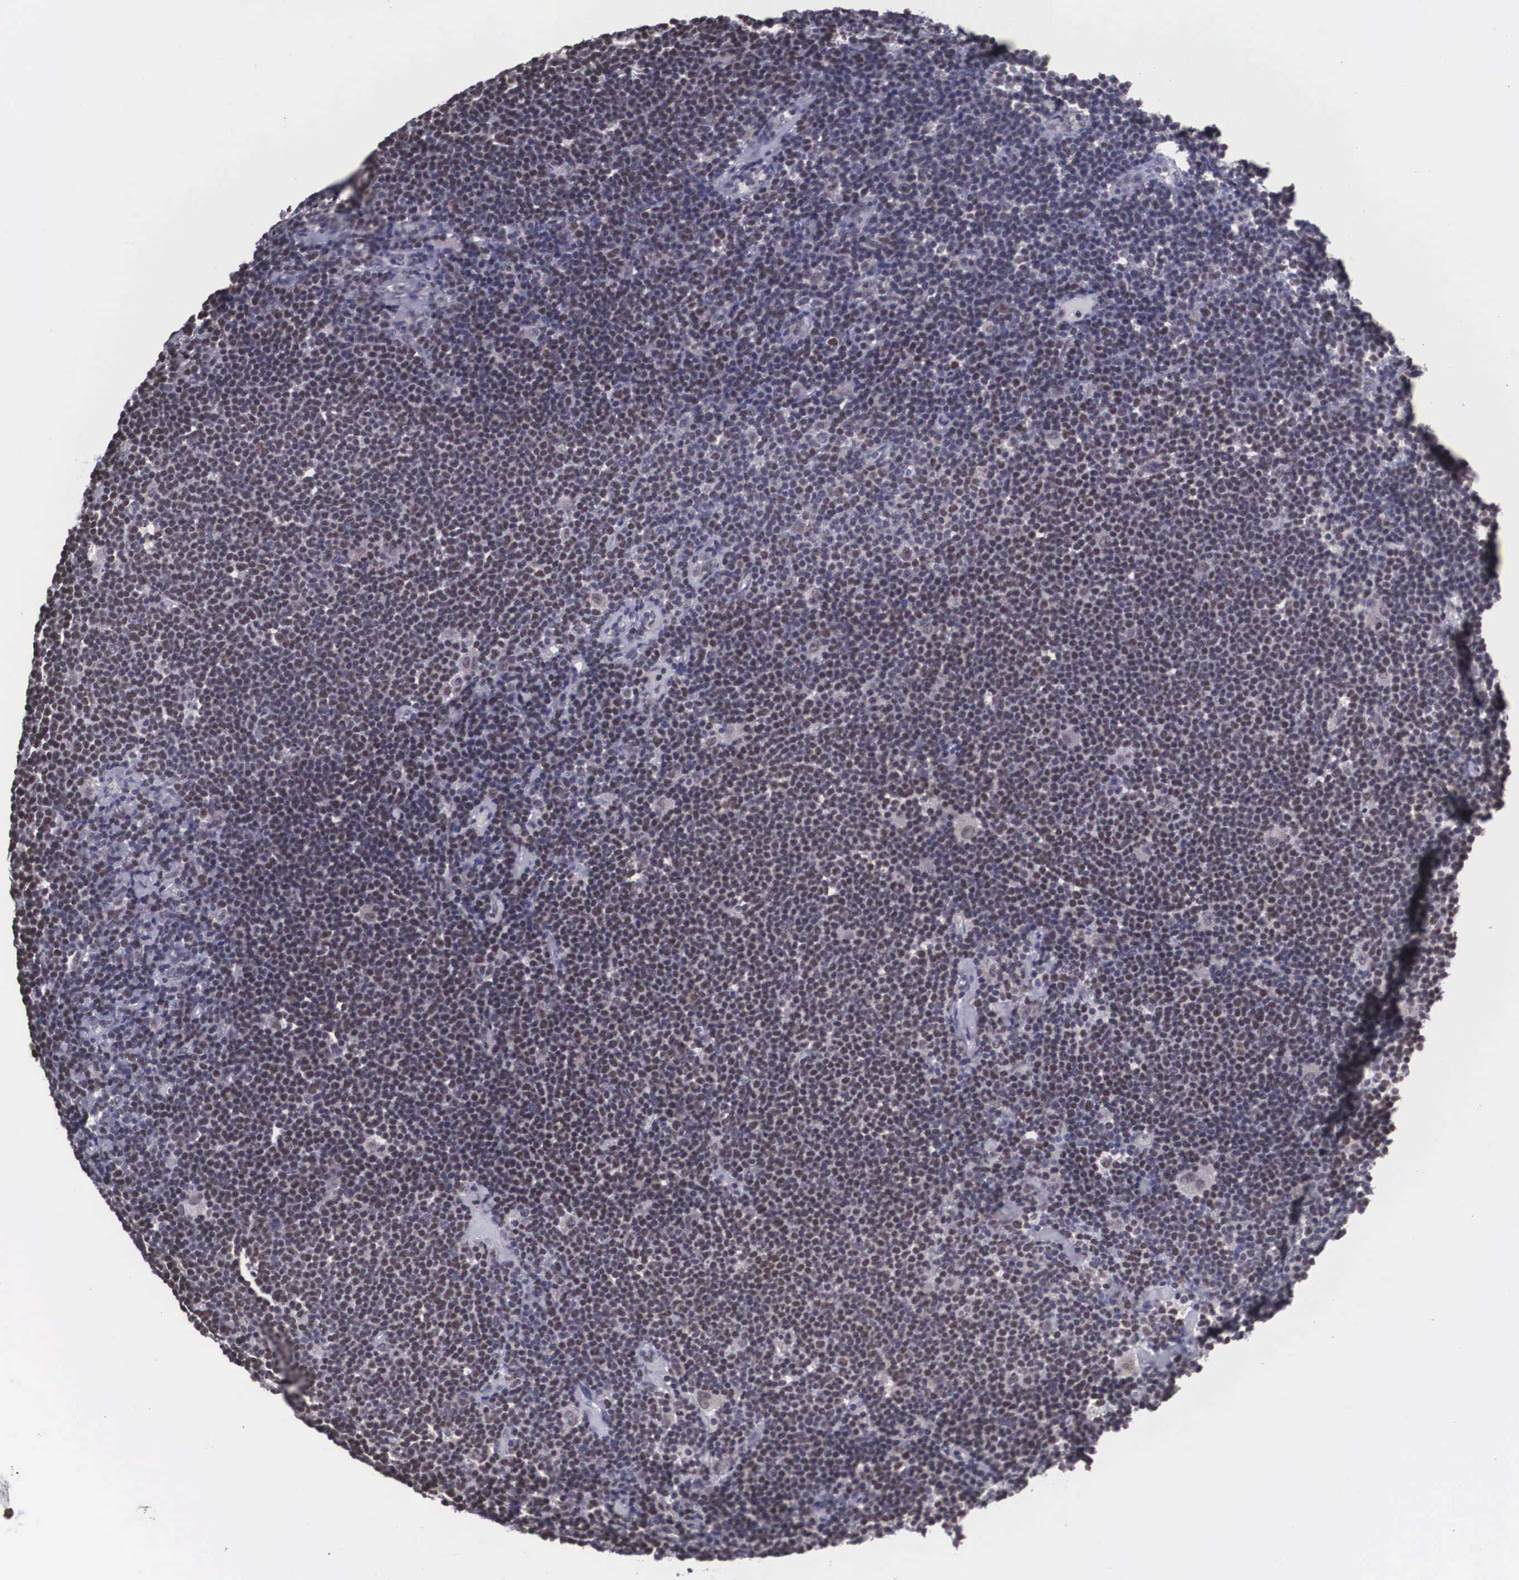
{"staining": {"intensity": "weak", "quantity": "25%-75%", "location": "nuclear"}, "tissue": "lymphoma", "cell_type": "Tumor cells", "image_type": "cancer", "snomed": [{"axis": "morphology", "description": "Malignant lymphoma, non-Hodgkin's type, Low grade"}, {"axis": "topography", "description": "Lymph node"}], "caption": "DAB (3,3'-diaminobenzidine) immunohistochemical staining of human malignant lymphoma, non-Hodgkin's type (low-grade) shows weak nuclear protein positivity in about 25%-75% of tumor cells.", "gene": "ZNF275", "patient": {"sex": "male", "age": 65}}